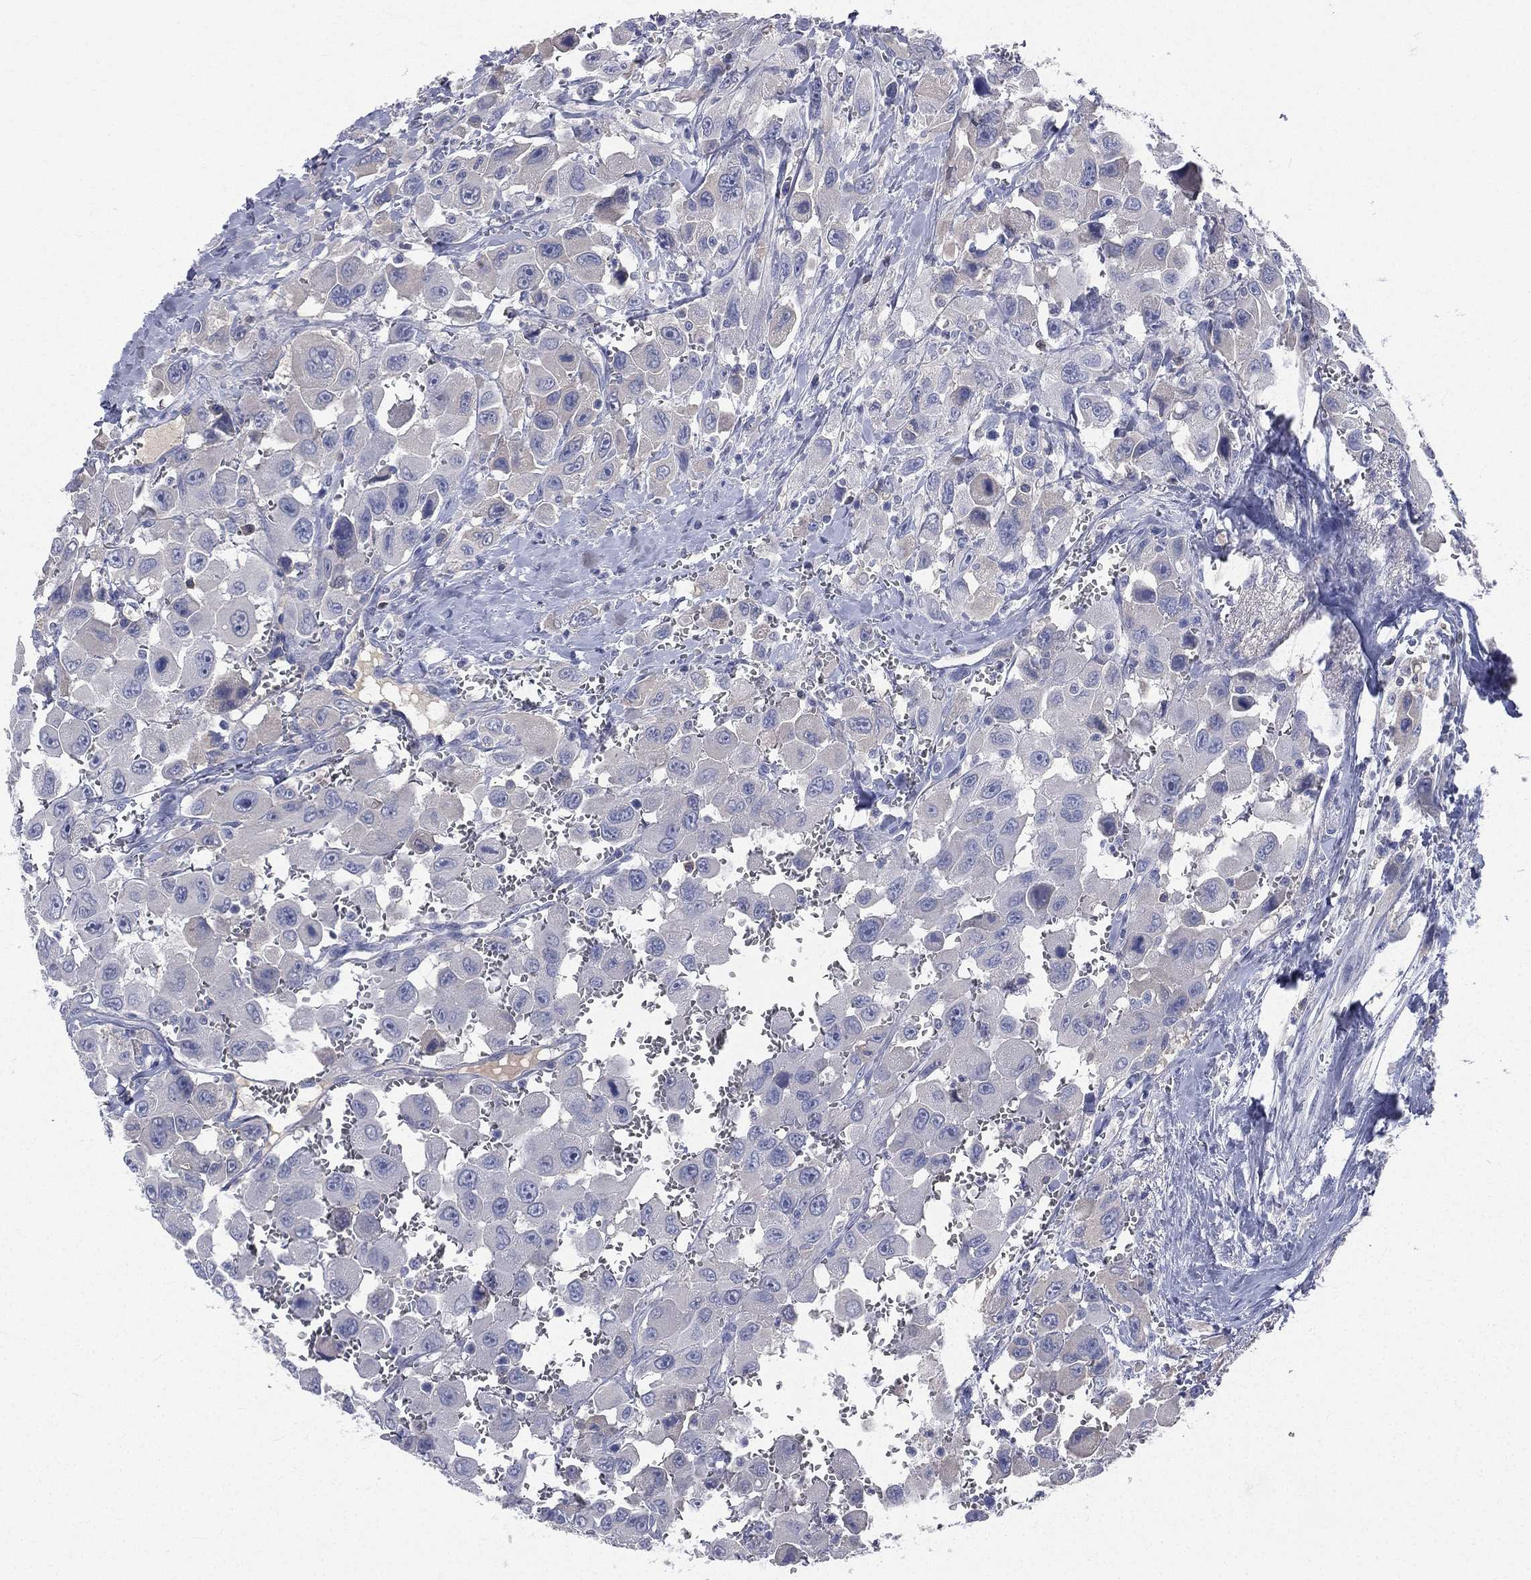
{"staining": {"intensity": "negative", "quantity": "none", "location": "none"}, "tissue": "head and neck cancer", "cell_type": "Tumor cells", "image_type": "cancer", "snomed": [{"axis": "morphology", "description": "Squamous cell carcinoma, NOS"}, {"axis": "morphology", "description": "Squamous cell carcinoma, metastatic, NOS"}, {"axis": "topography", "description": "Oral tissue"}, {"axis": "topography", "description": "Head-Neck"}], "caption": "An immunohistochemistry photomicrograph of head and neck cancer (squamous cell carcinoma) is shown. There is no staining in tumor cells of head and neck cancer (squamous cell carcinoma).", "gene": "CD3D", "patient": {"sex": "female", "age": 85}}